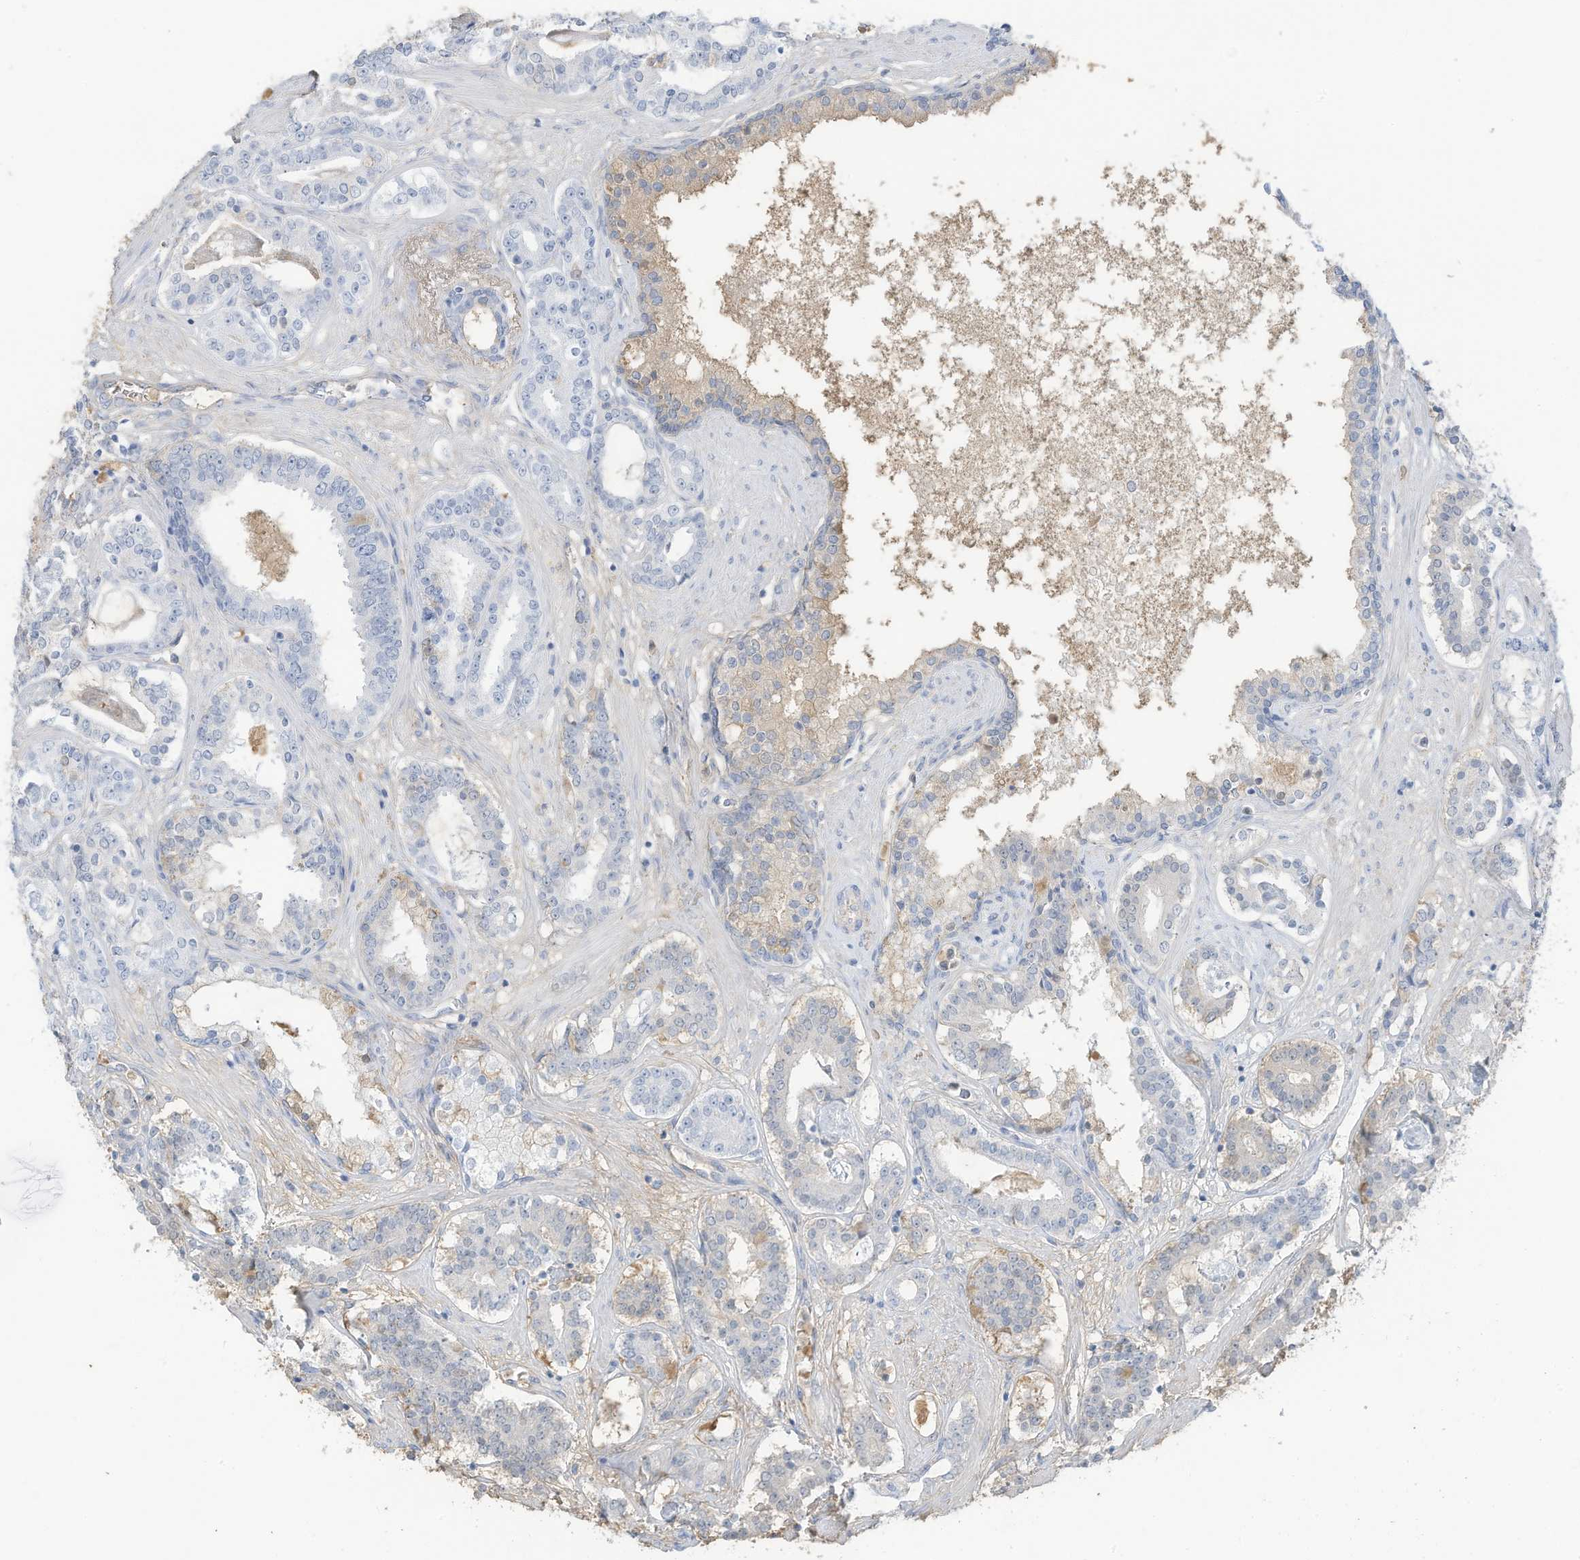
{"staining": {"intensity": "weak", "quantity": "<25%", "location": "cytoplasmic/membranous,nuclear"}, "tissue": "prostate cancer", "cell_type": "Tumor cells", "image_type": "cancer", "snomed": [{"axis": "morphology", "description": "Adenocarcinoma, High grade"}, {"axis": "topography", "description": "Prostate"}], "caption": "Immunohistochemistry (IHC) of prostate cancer (adenocarcinoma (high-grade)) exhibits no expression in tumor cells.", "gene": "HSD17B13", "patient": {"sex": "male", "age": 58}}